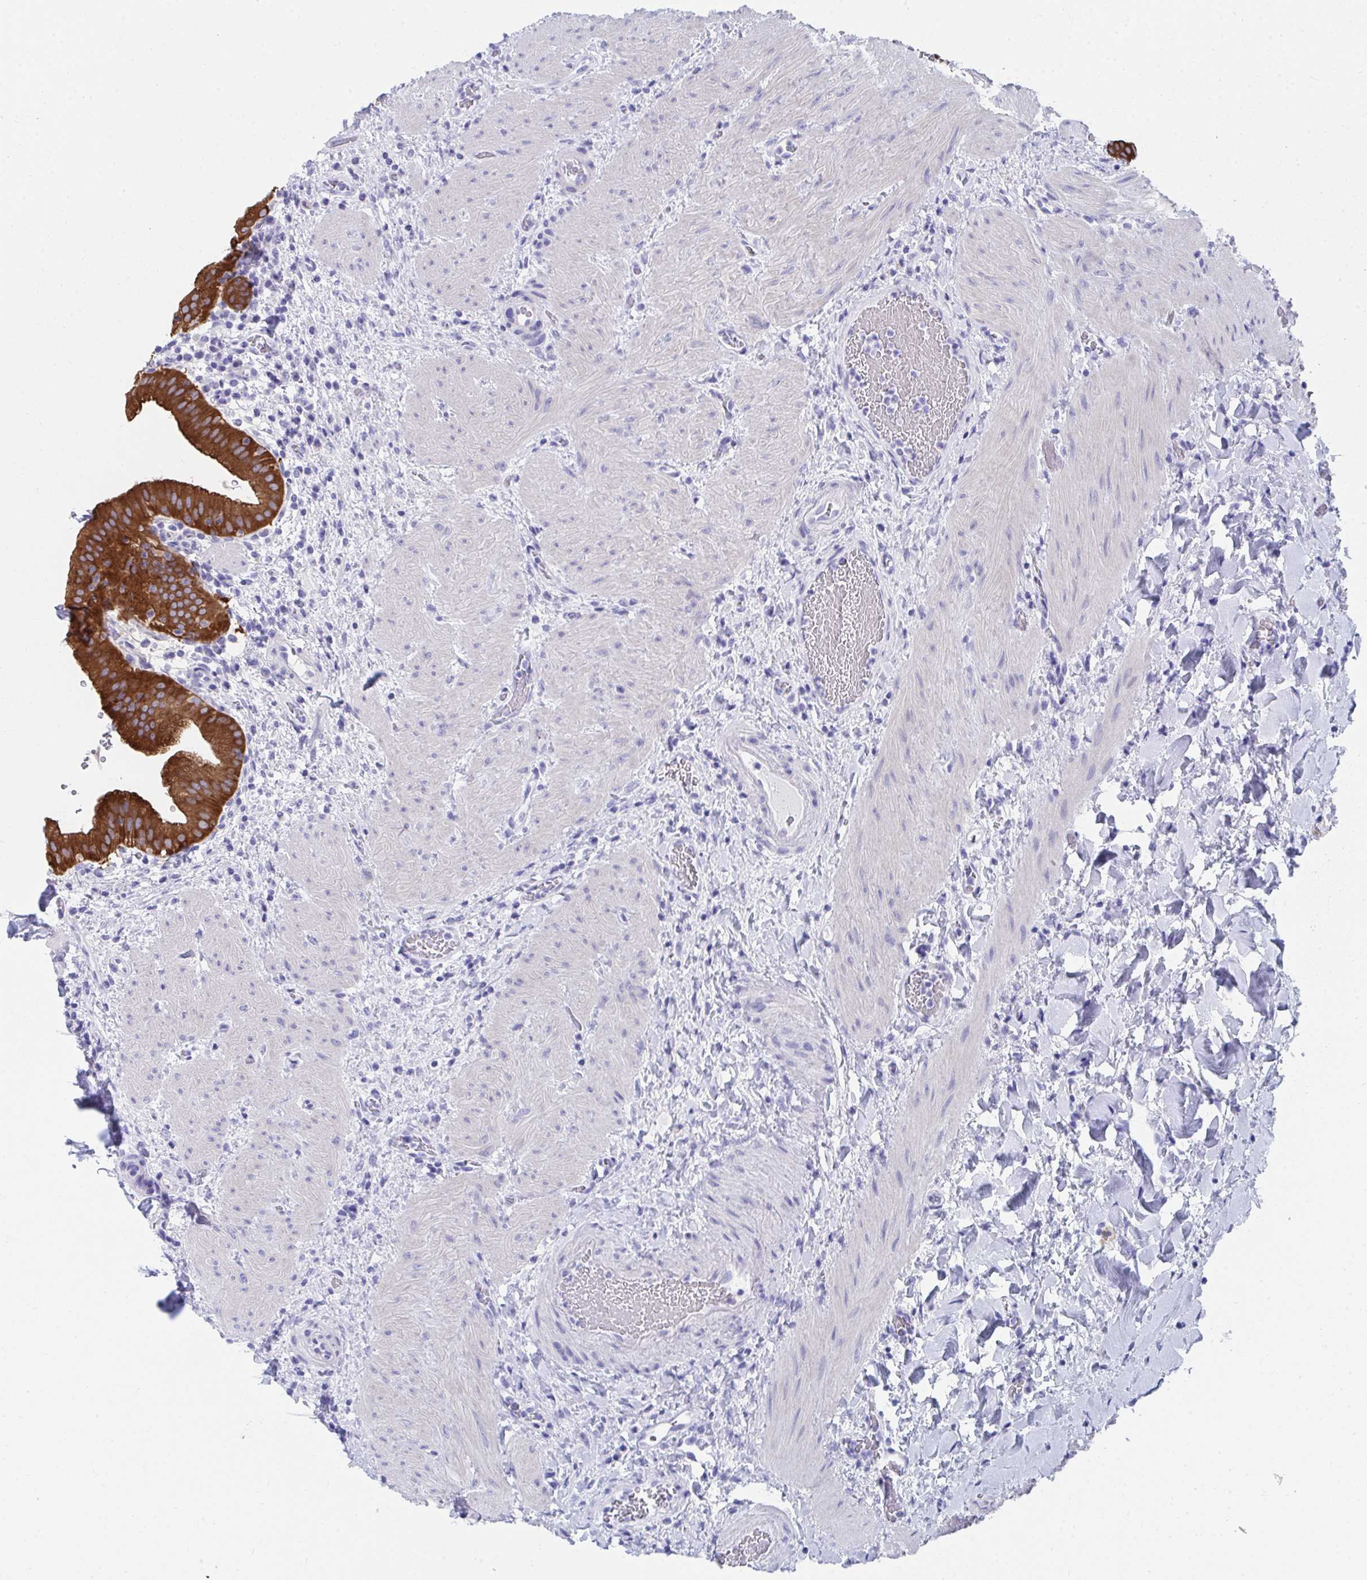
{"staining": {"intensity": "strong", "quantity": ">75%", "location": "cytoplasmic/membranous"}, "tissue": "gallbladder", "cell_type": "Glandular cells", "image_type": "normal", "snomed": [{"axis": "morphology", "description": "Normal tissue, NOS"}, {"axis": "topography", "description": "Gallbladder"}], "caption": "Immunohistochemistry (IHC) histopathology image of normal gallbladder: gallbladder stained using immunohistochemistry displays high levels of strong protein expression localized specifically in the cytoplasmic/membranous of glandular cells, appearing as a cytoplasmic/membranous brown color.", "gene": "HGD", "patient": {"sex": "male", "age": 26}}